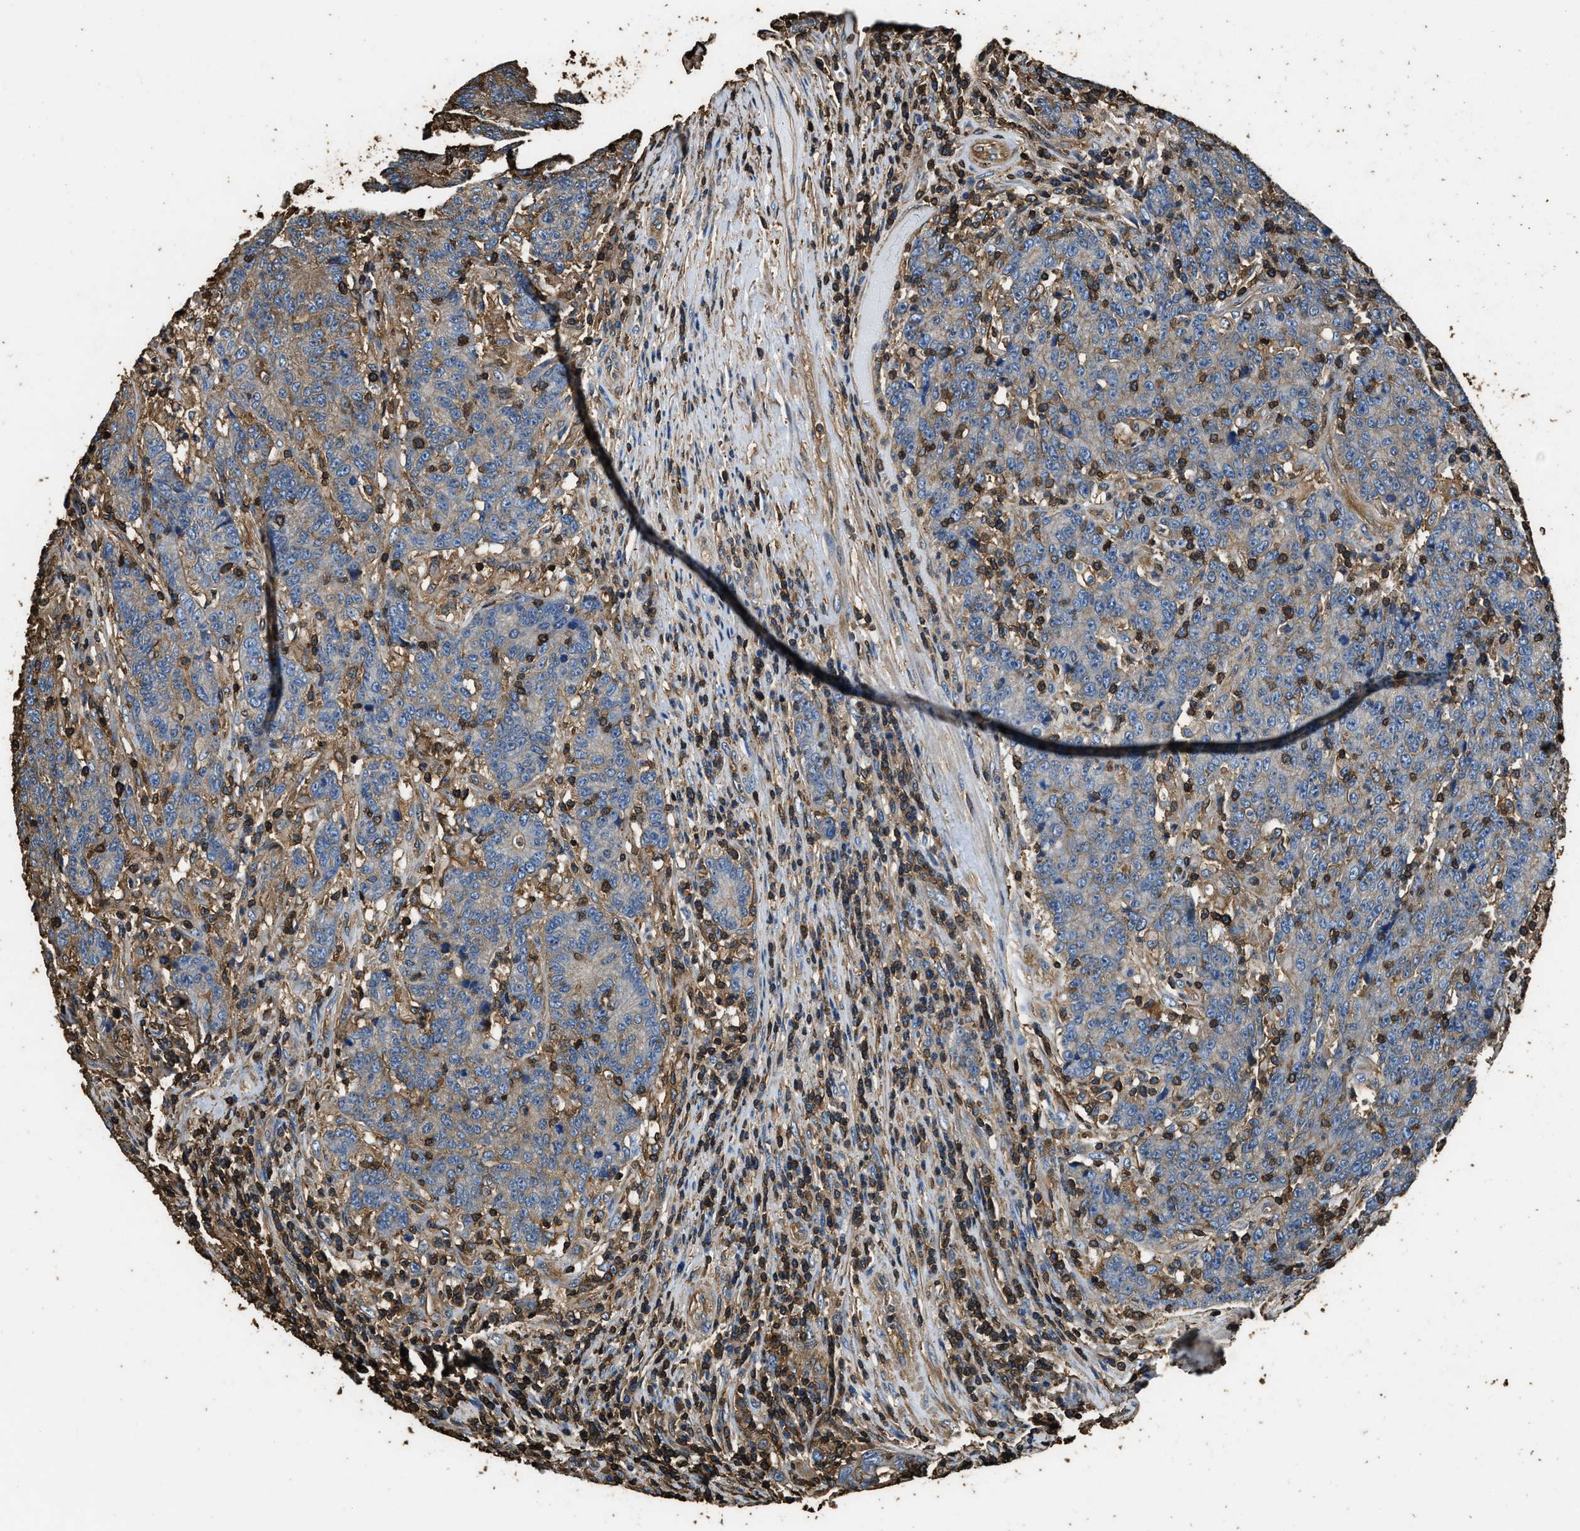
{"staining": {"intensity": "moderate", "quantity": "25%-75%", "location": "cytoplasmic/membranous"}, "tissue": "colorectal cancer", "cell_type": "Tumor cells", "image_type": "cancer", "snomed": [{"axis": "morphology", "description": "Normal tissue, NOS"}, {"axis": "morphology", "description": "Adenocarcinoma, NOS"}, {"axis": "topography", "description": "Colon"}], "caption": "Immunohistochemical staining of human colorectal cancer exhibits medium levels of moderate cytoplasmic/membranous protein positivity in approximately 25%-75% of tumor cells.", "gene": "ACCS", "patient": {"sex": "female", "age": 75}}